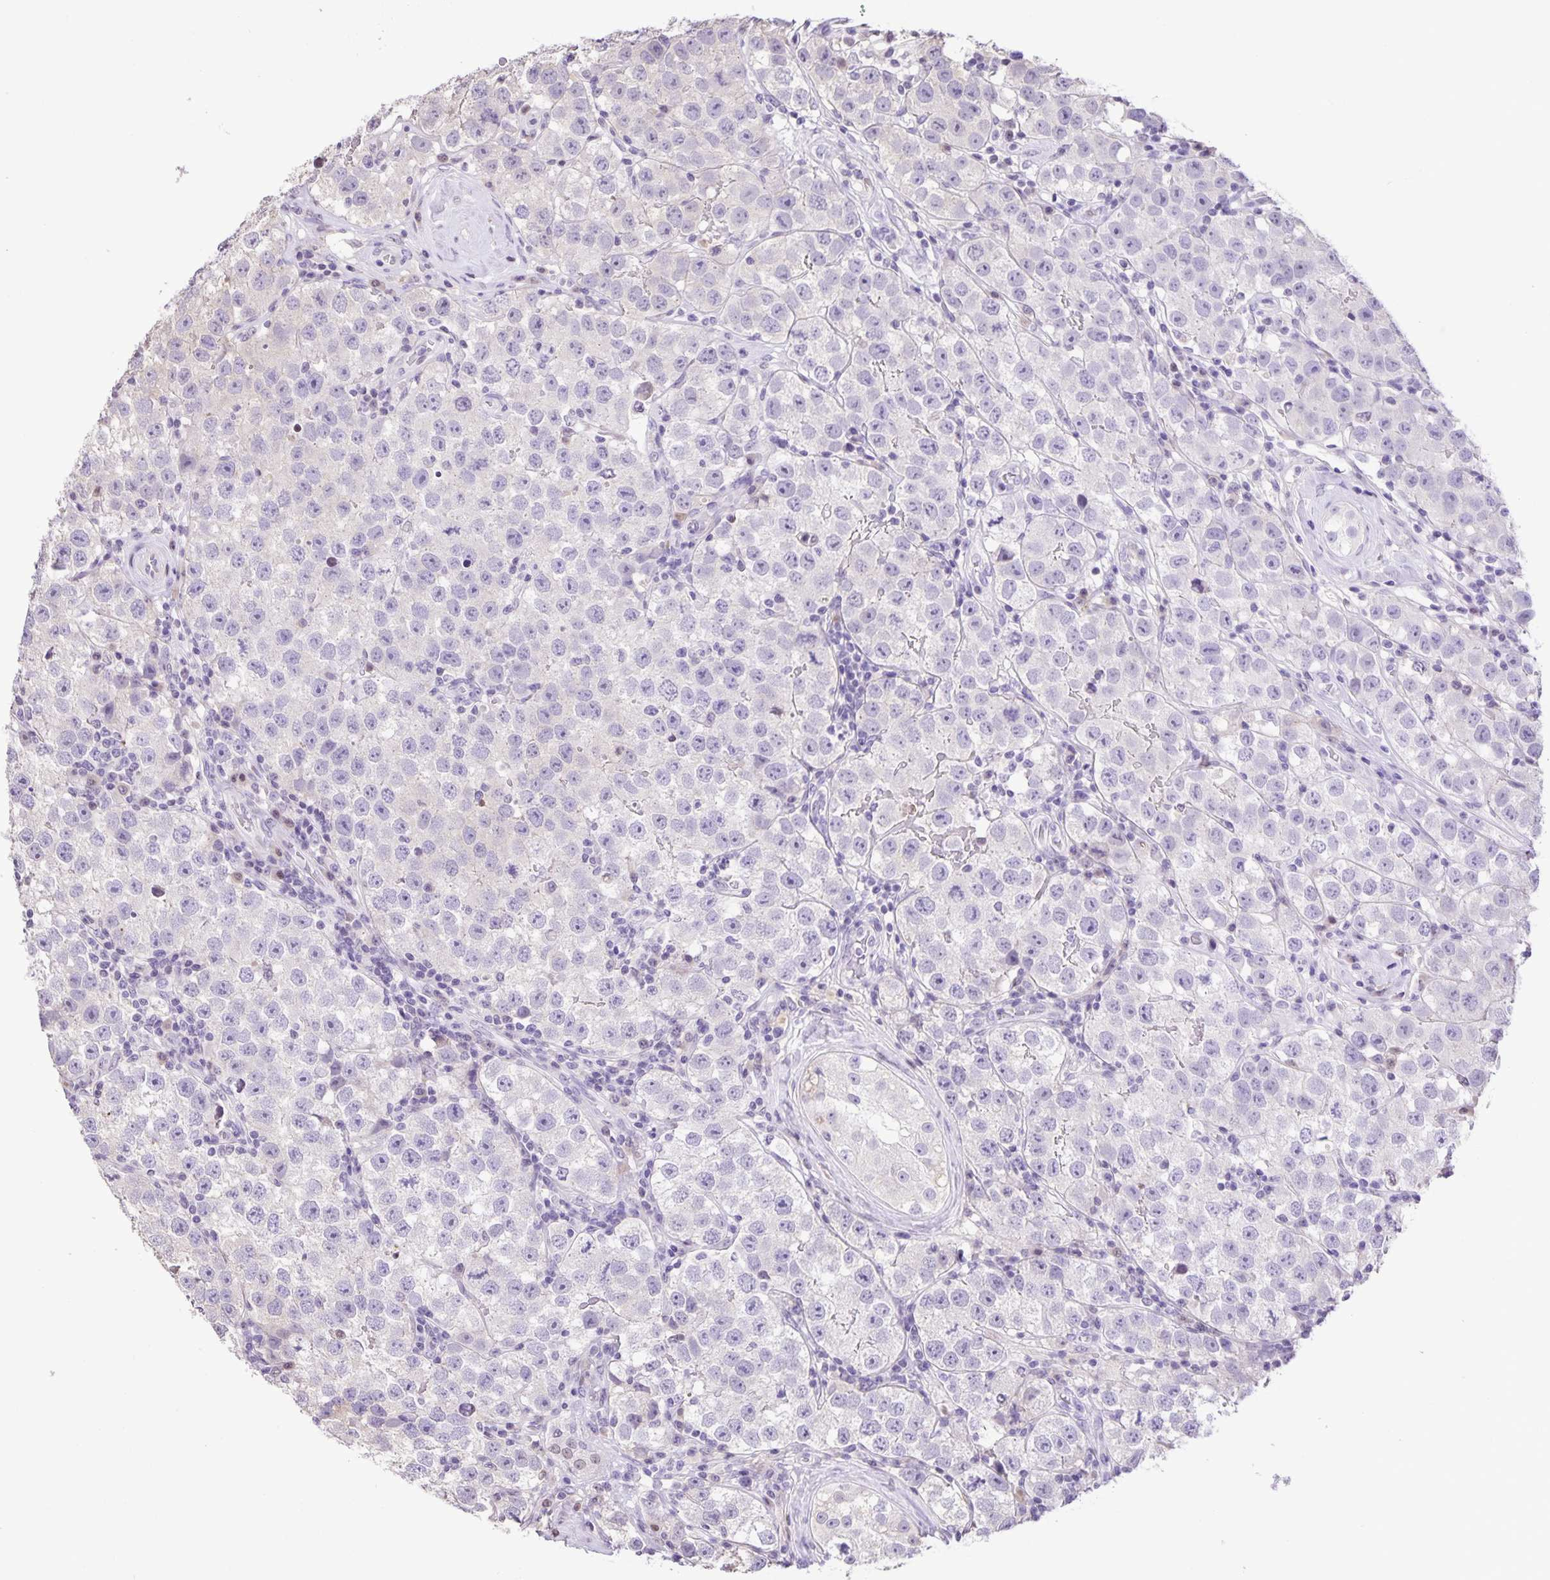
{"staining": {"intensity": "negative", "quantity": "none", "location": "none"}, "tissue": "testis cancer", "cell_type": "Tumor cells", "image_type": "cancer", "snomed": [{"axis": "morphology", "description": "Seminoma, NOS"}, {"axis": "topography", "description": "Testis"}], "caption": "An image of testis cancer stained for a protein displays no brown staining in tumor cells. The staining is performed using DAB (3,3'-diaminobenzidine) brown chromogen with nuclei counter-stained in using hematoxylin.", "gene": "ONECUT2", "patient": {"sex": "male", "age": 34}}